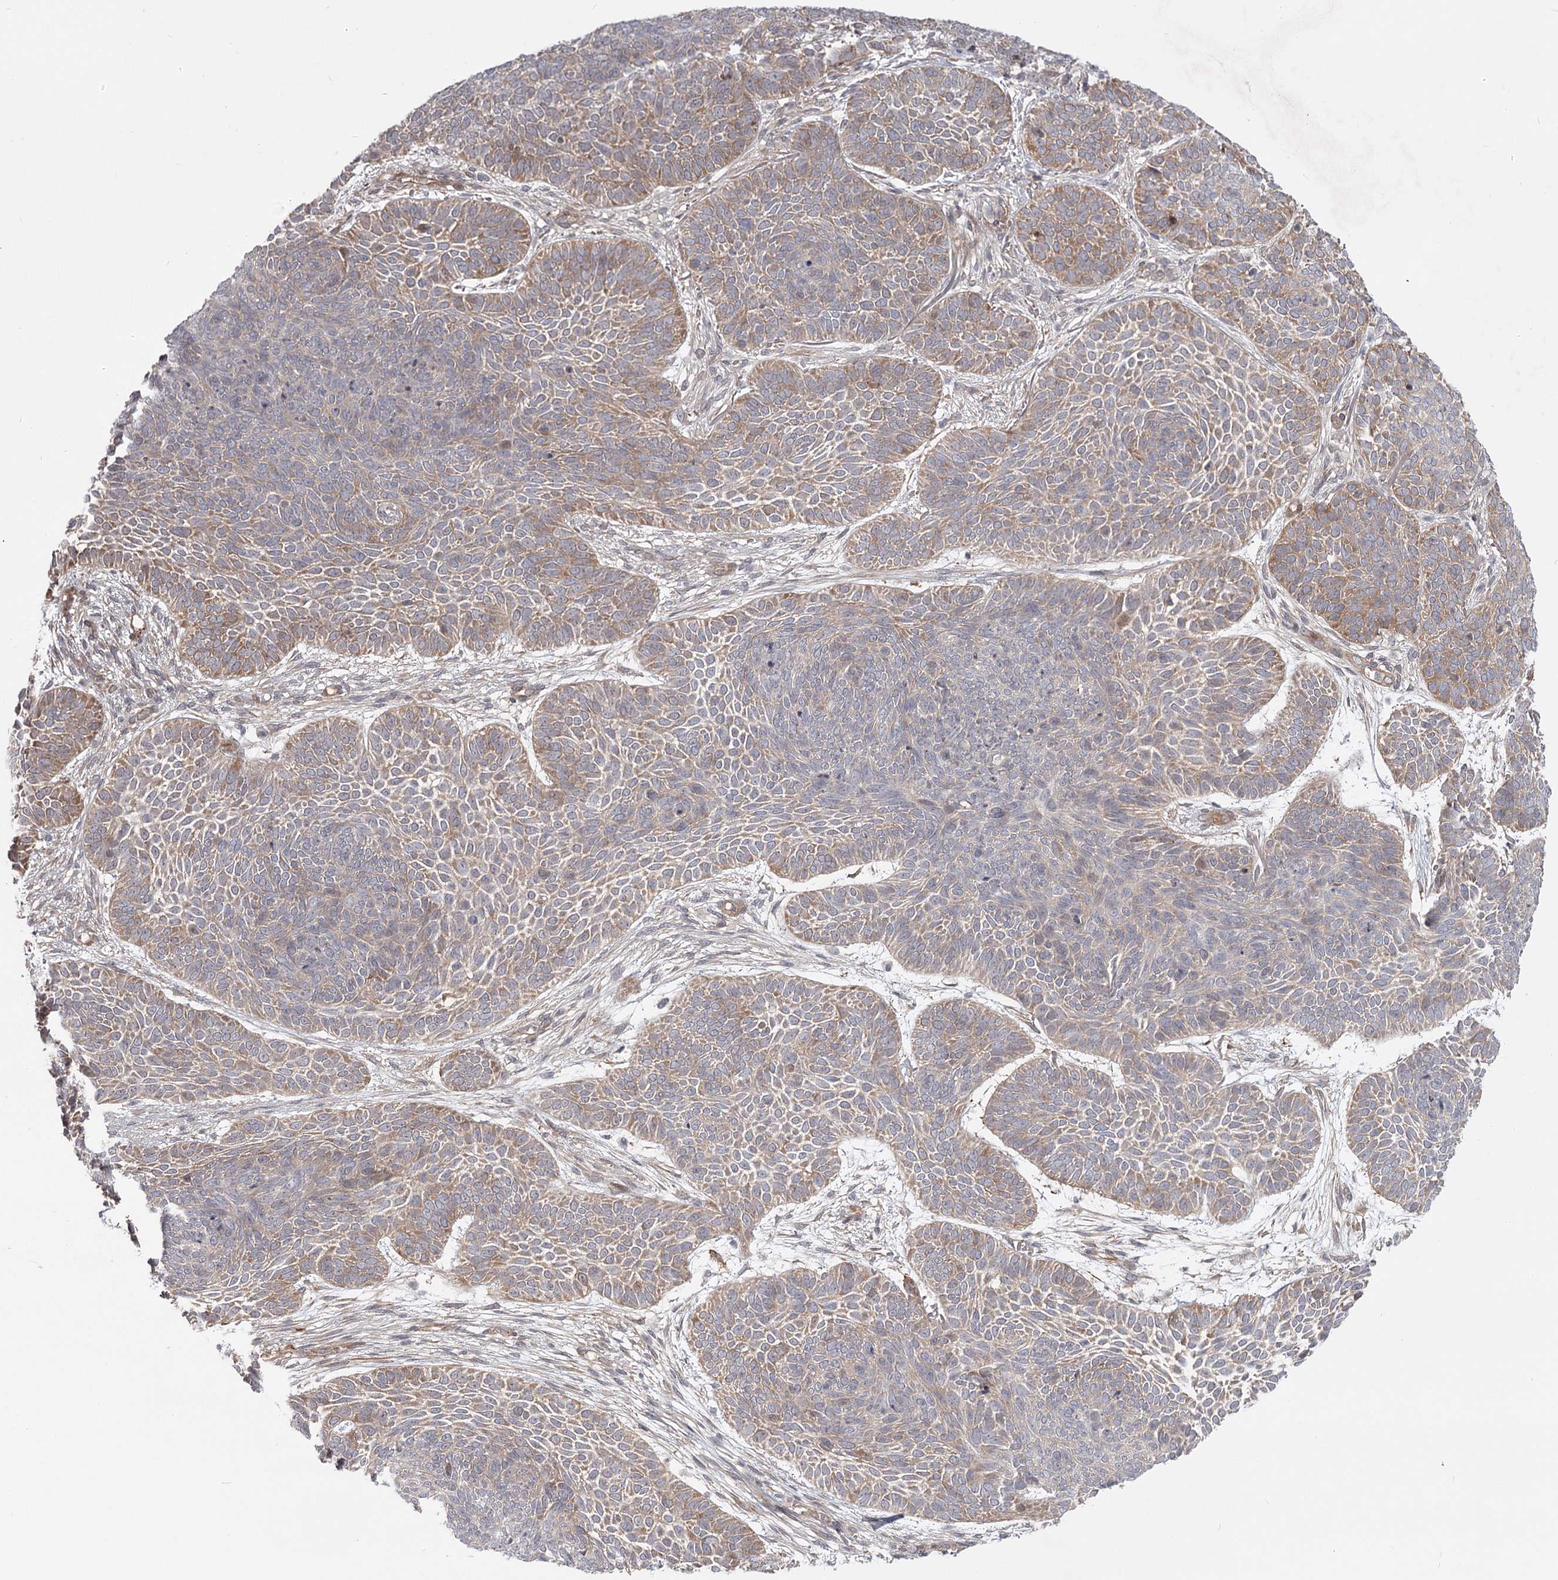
{"staining": {"intensity": "moderate", "quantity": "25%-75%", "location": "cytoplasmic/membranous"}, "tissue": "skin cancer", "cell_type": "Tumor cells", "image_type": "cancer", "snomed": [{"axis": "morphology", "description": "Basal cell carcinoma"}, {"axis": "topography", "description": "Skin"}], "caption": "A histopathology image of human skin cancer (basal cell carcinoma) stained for a protein displays moderate cytoplasmic/membranous brown staining in tumor cells. (DAB IHC with brightfield microscopy, high magnification).", "gene": "CCNG2", "patient": {"sex": "male", "age": 85}}